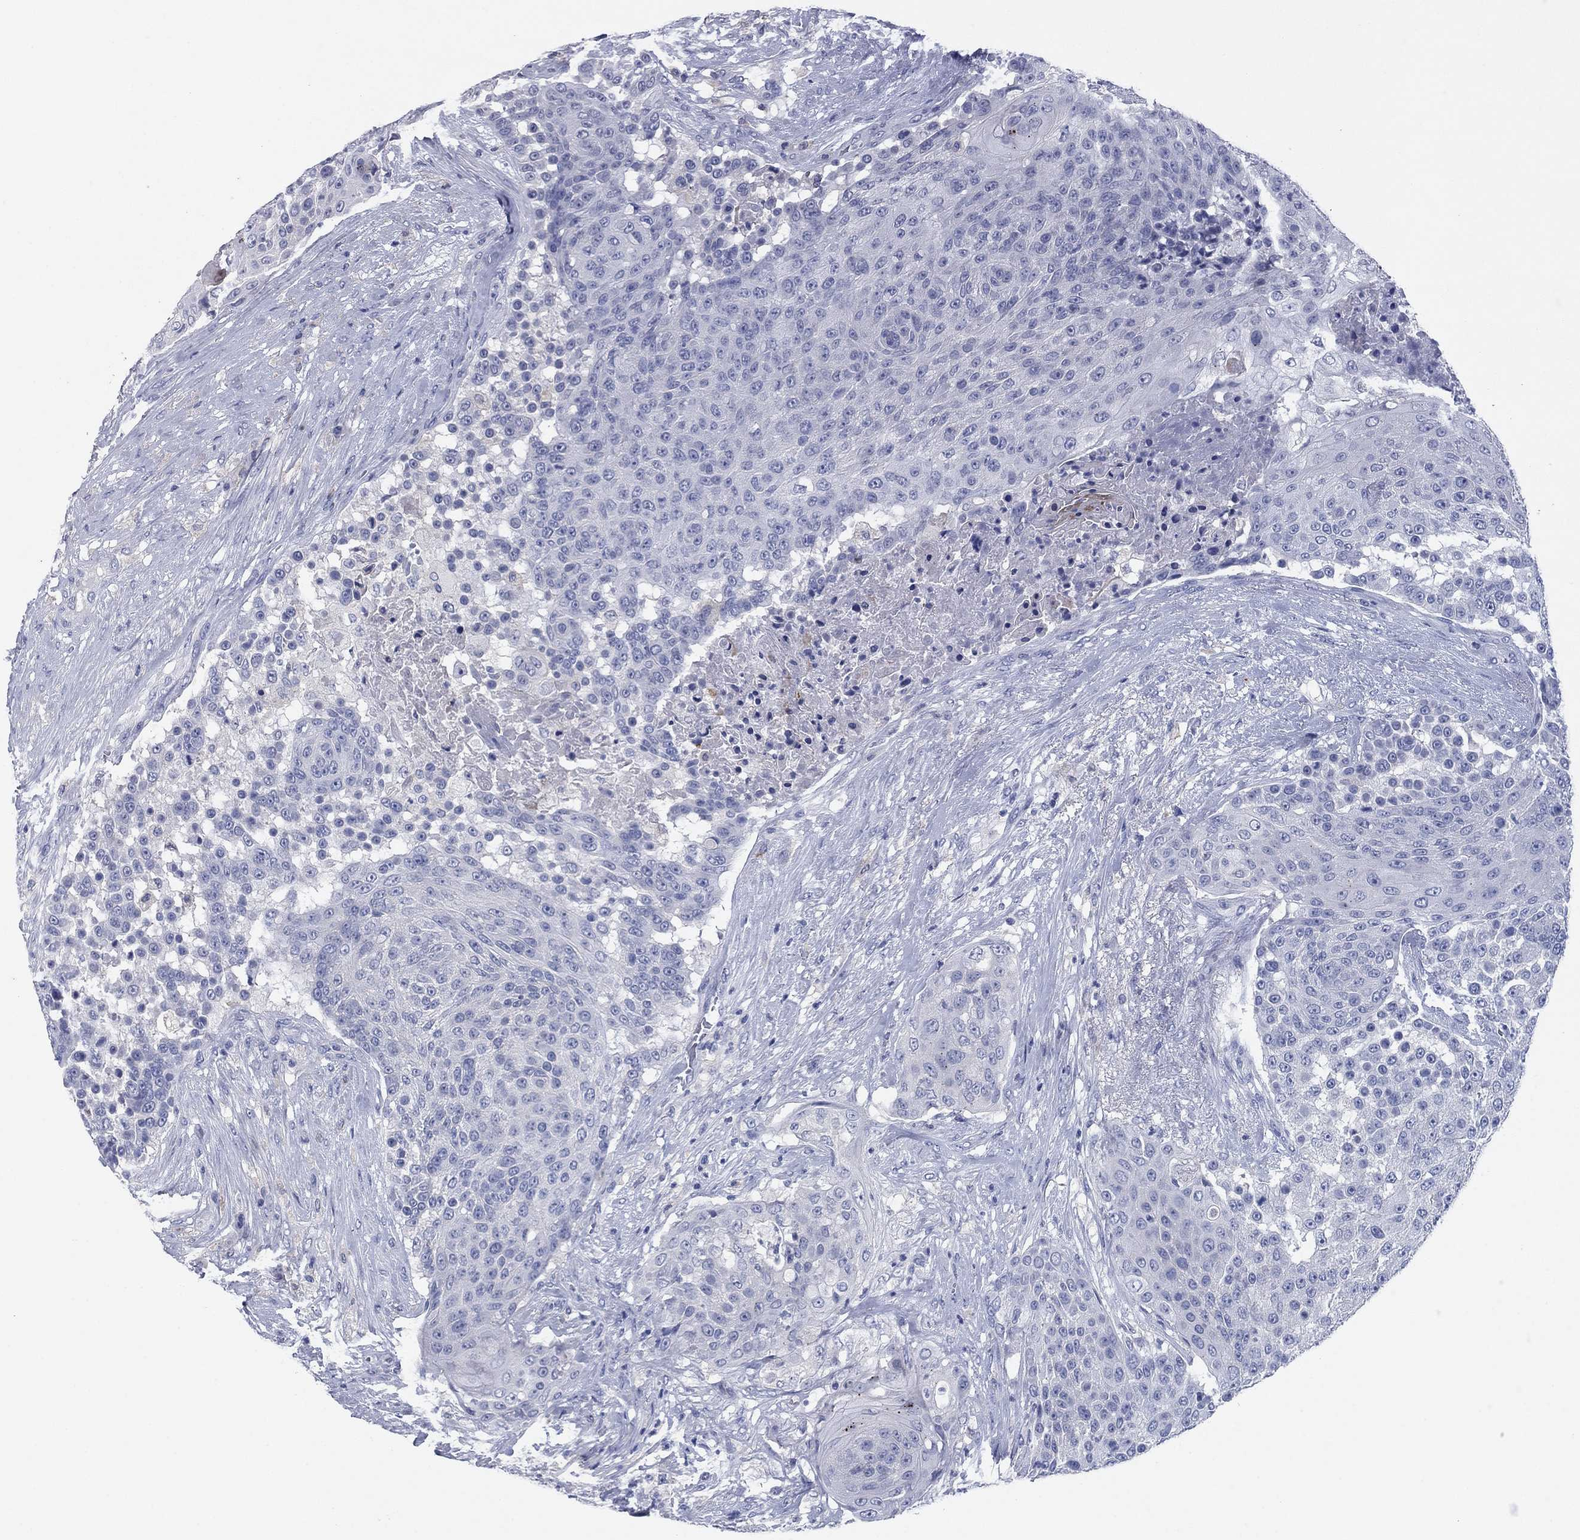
{"staining": {"intensity": "negative", "quantity": "none", "location": "none"}, "tissue": "urothelial cancer", "cell_type": "Tumor cells", "image_type": "cancer", "snomed": [{"axis": "morphology", "description": "Urothelial carcinoma, High grade"}, {"axis": "topography", "description": "Urinary bladder"}], "caption": "This is a histopathology image of IHC staining of urothelial cancer, which shows no positivity in tumor cells. (Immunohistochemistry, brightfield microscopy, high magnification).", "gene": "CNTNAP4", "patient": {"sex": "female", "age": 63}}